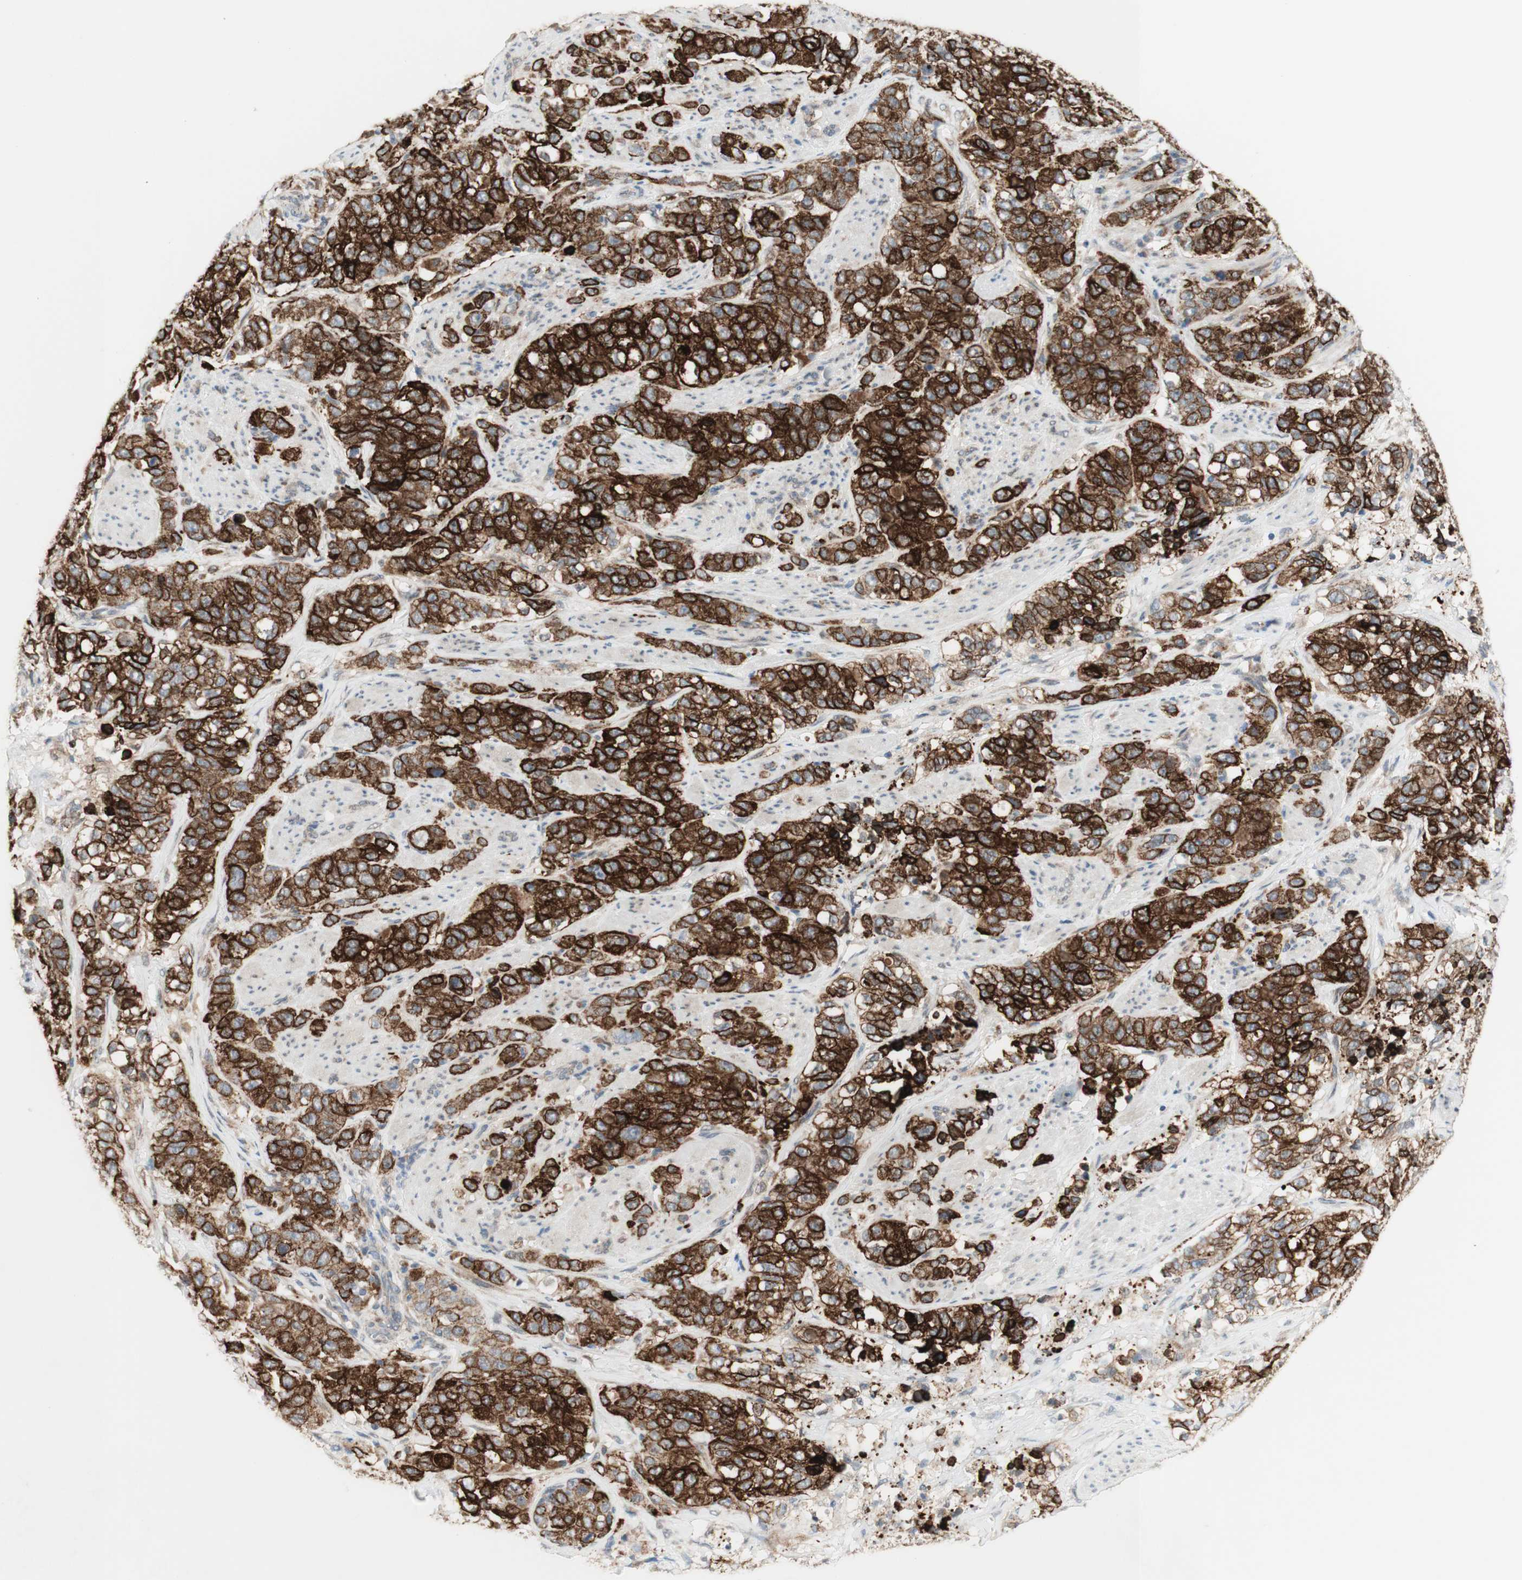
{"staining": {"intensity": "strong", "quantity": ">75%", "location": "cytoplasmic/membranous"}, "tissue": "stomach cancer", "cell_type": "Tumor cells", "image_type": "cancer", "snomed": [{"axis": "morphology", "description": "Adenocarcinoma, NOS"}, {"axis": "topography", "description": "Stomach"}], "caption": "A histopathology image of human adenocarcinoma (stomach) stained for a protein demonstrates strong cytoplasmic/membranous brown staining in tumor cells.", "gene": "GAPT", "patient": {"sex": "male", "age": 48}}